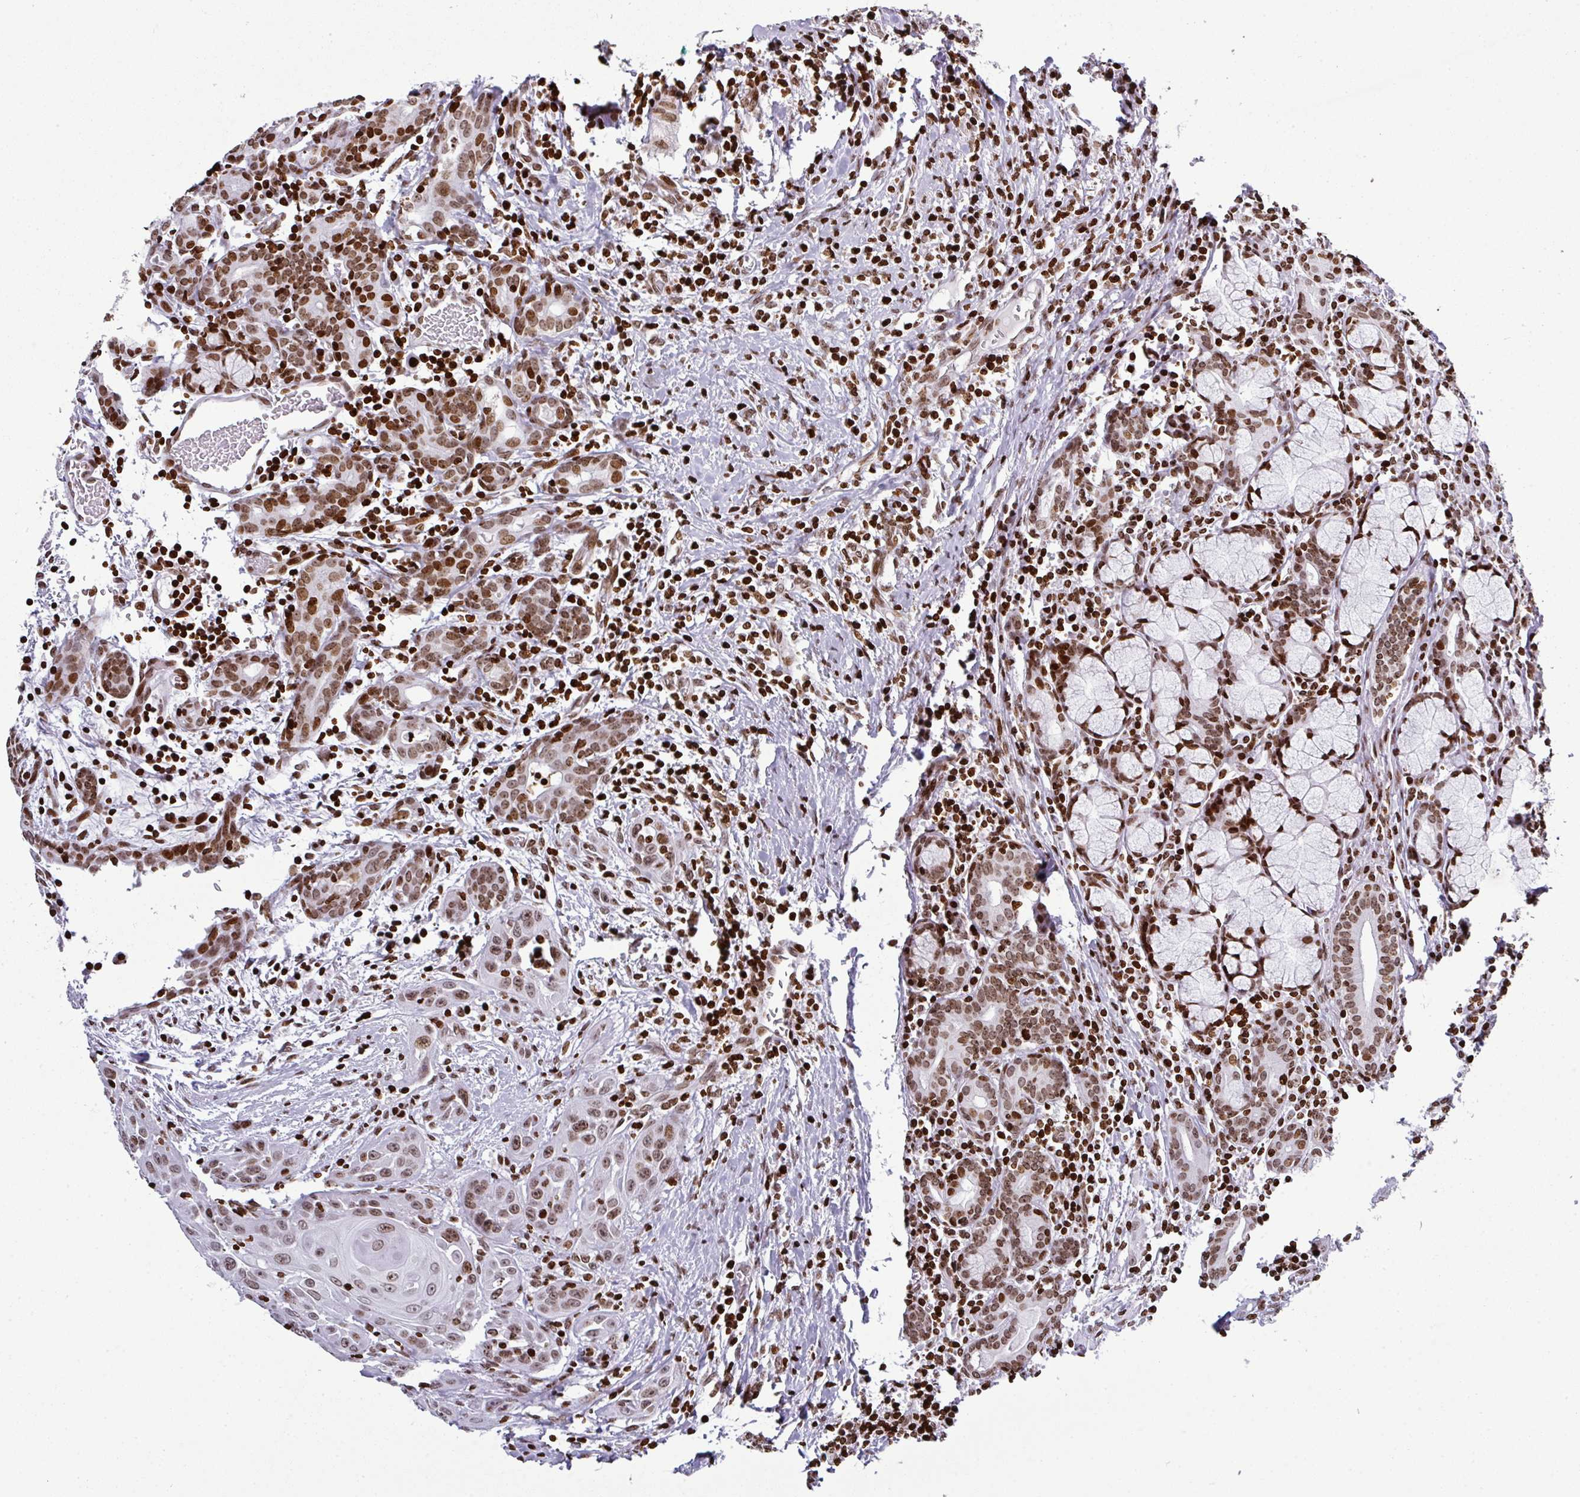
{"staining": {"intensity": "moderate", "quantity": ">75%", "location": "nuclear"}, "tissue": "head and neck cancer", "cell_type": "Tumor cells", "image_type": "cancer", "snomed": [{"axis": "morphology", "description": "Squamous cell carcinoma, NOS"}, {"axis": "topography", "description": "Oral tissue"}, {"axis": "topography", "description": "Head-Neck"}], "caption": "Protein expression analysis of human head and neck cancer (squamous cell carcinoma) reveals moderate nuclear positivity in approximately >75% of tumor cells. (DAB (3,3'-diaminobenzidine) IHC with brightfield microscopy, high magnification).", "gene": "RASL11A", "patient": {"sex": "female", "age": 50}}